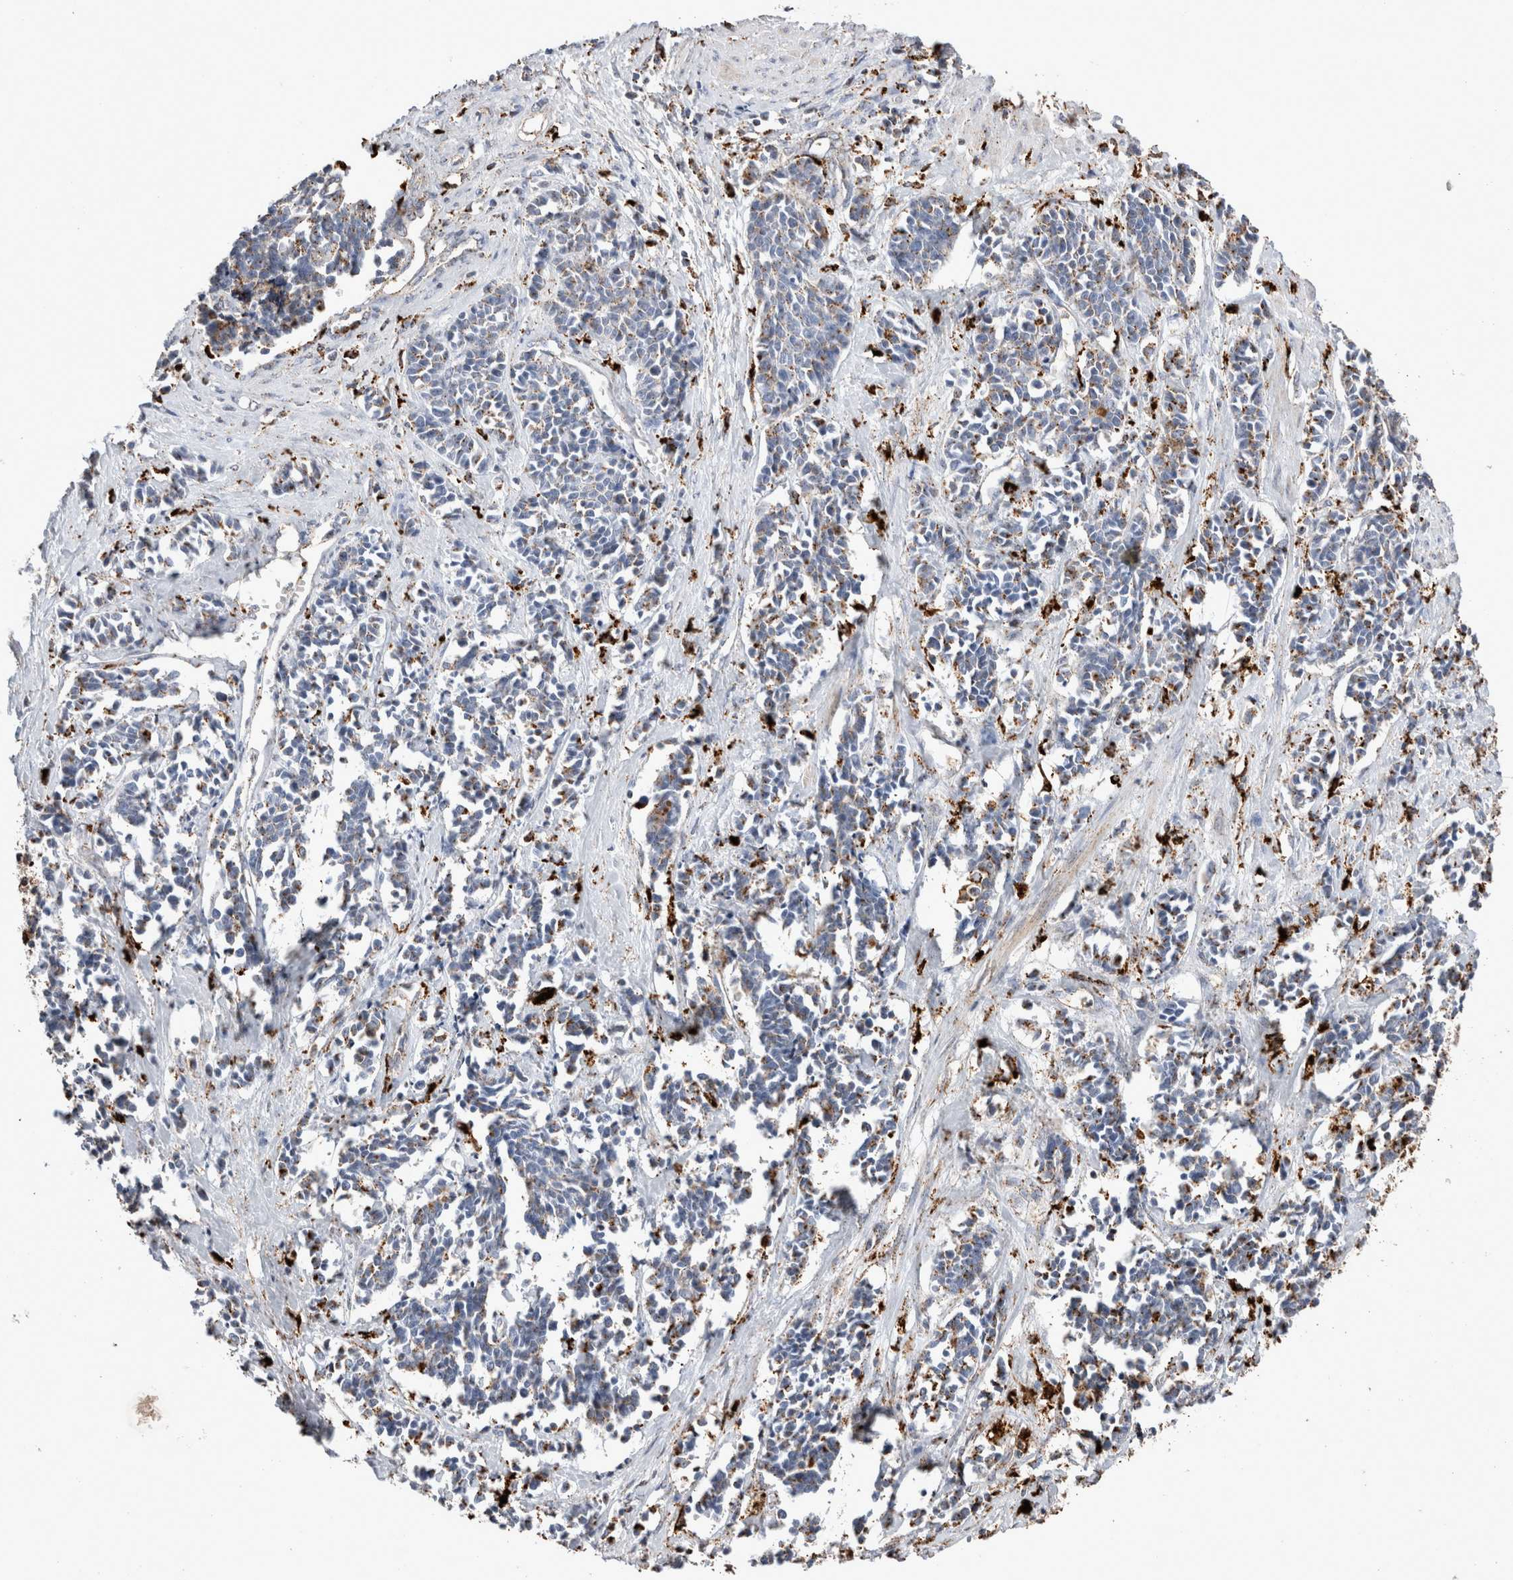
{"staining": {"intensity": "moderate", "quantity": "<25%", "location": "cytoplasmic/membranous"}, "tissue": "cervical cancer", "cell_type": "Tumor cells", "image_type": "cancer", "snomed": [{"axis": "morphology", "description": "Squamous cell carcinoma, NOS"}, {"axis": "topography", "description": "Cervix"}], "caption": "Approximately <25% of tumor cells in squamous cell carcinoma (cervical) show moderate cytoplasmic/membranous protein positivity as visualized by brown immunohistochemical staining.", "gene": "CTSA", "patient": {"sex": "female", "age": 35}}